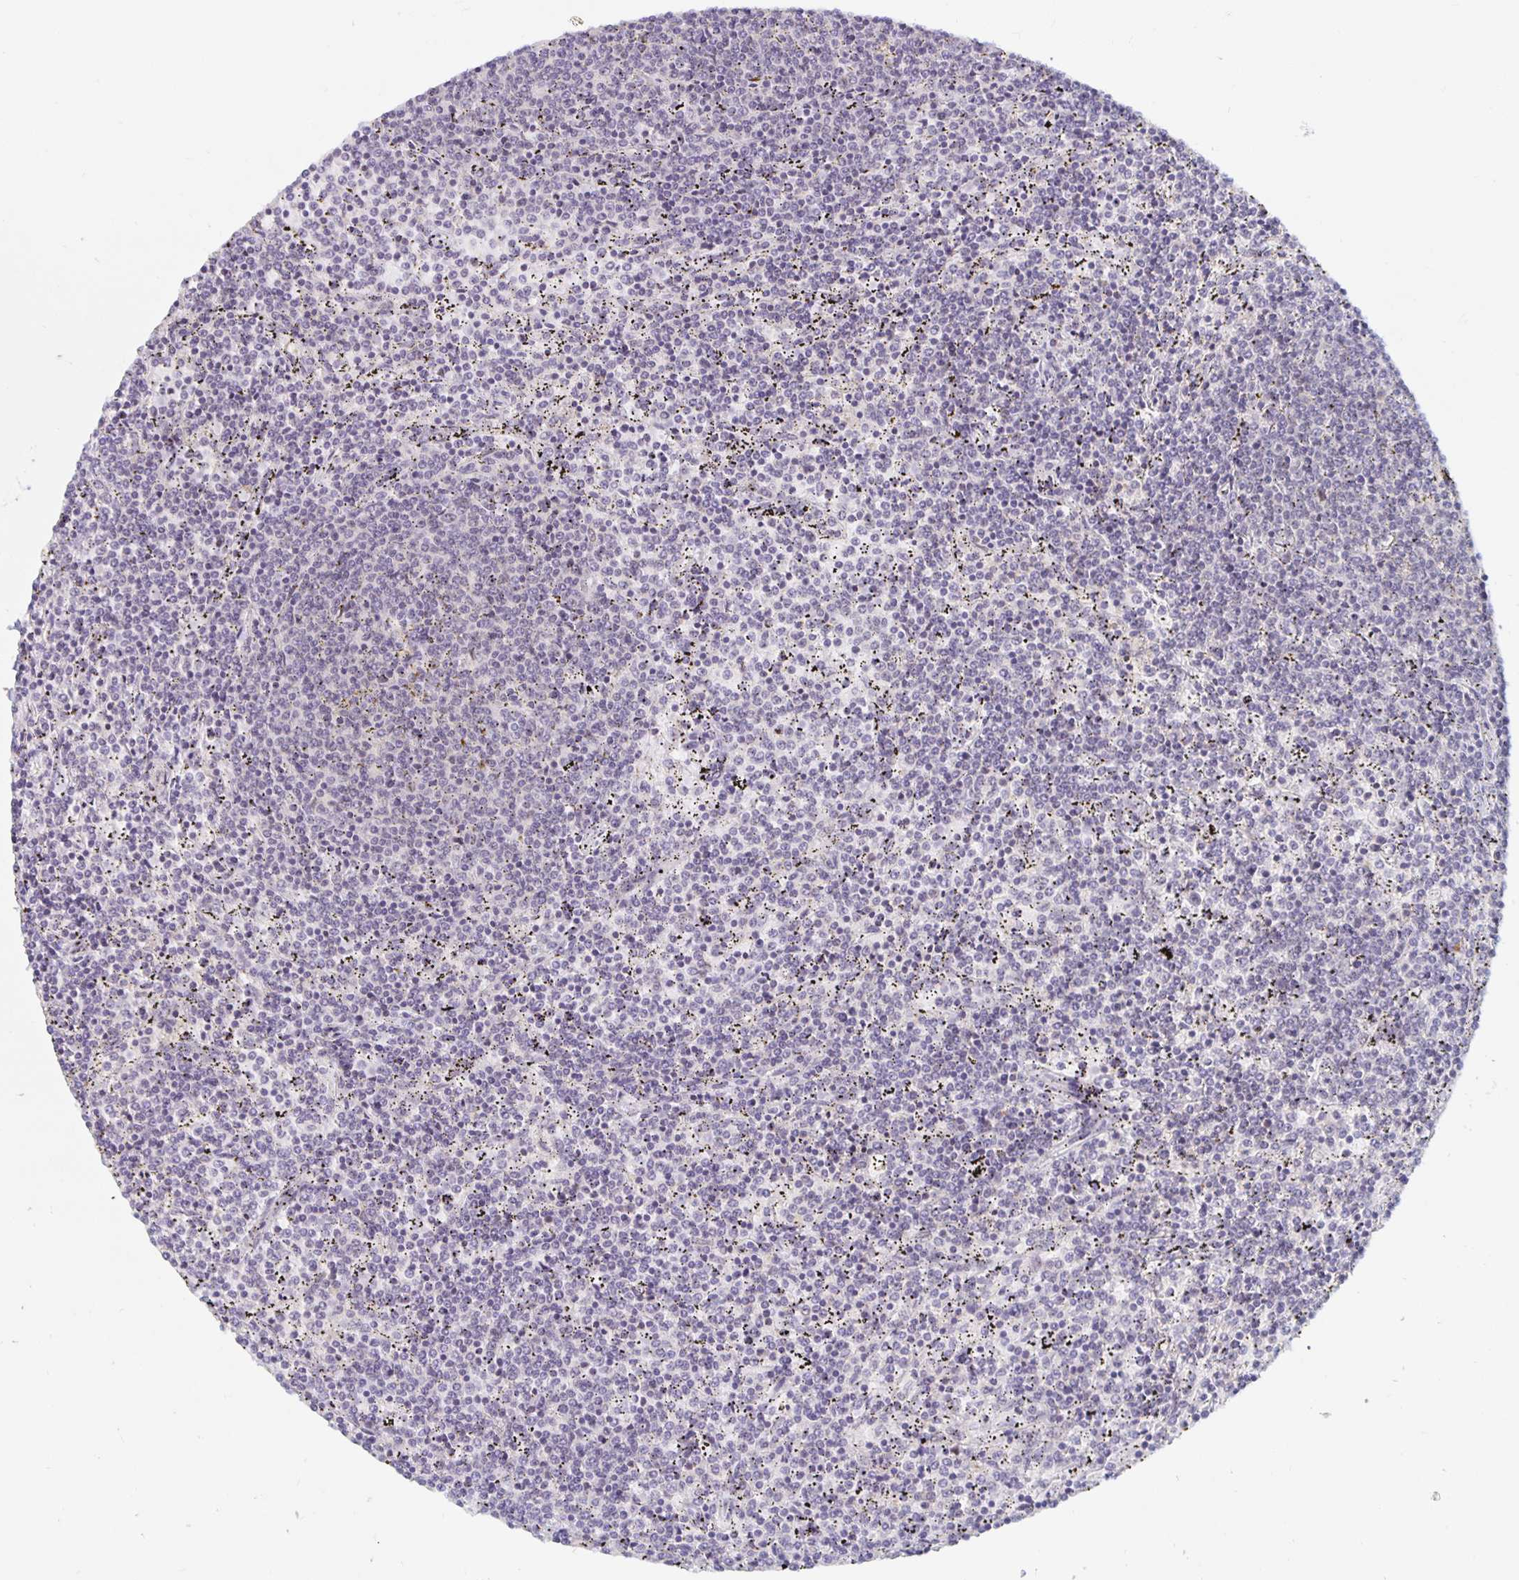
{"staining": {"intensity": "weak", "quantity": "25%-75%", "location": "nuclear"}, "tissue": "lymphoma", "cell_type": "Tumor cells", "image_type": "cancer", "snomed": [{"axis": "morphology", "description": "Malignant lymphoma, non-Hodgkin's type, Low grade"}, {"axis": "topography", "description": "Spleen"}], "caption": "Protein staining exhibits weak nuclear positivity in about 25%-75% of tumor cells in lymphoma.", "gene": "NUP85", "patient": {"sex": "female", "age": 50}}